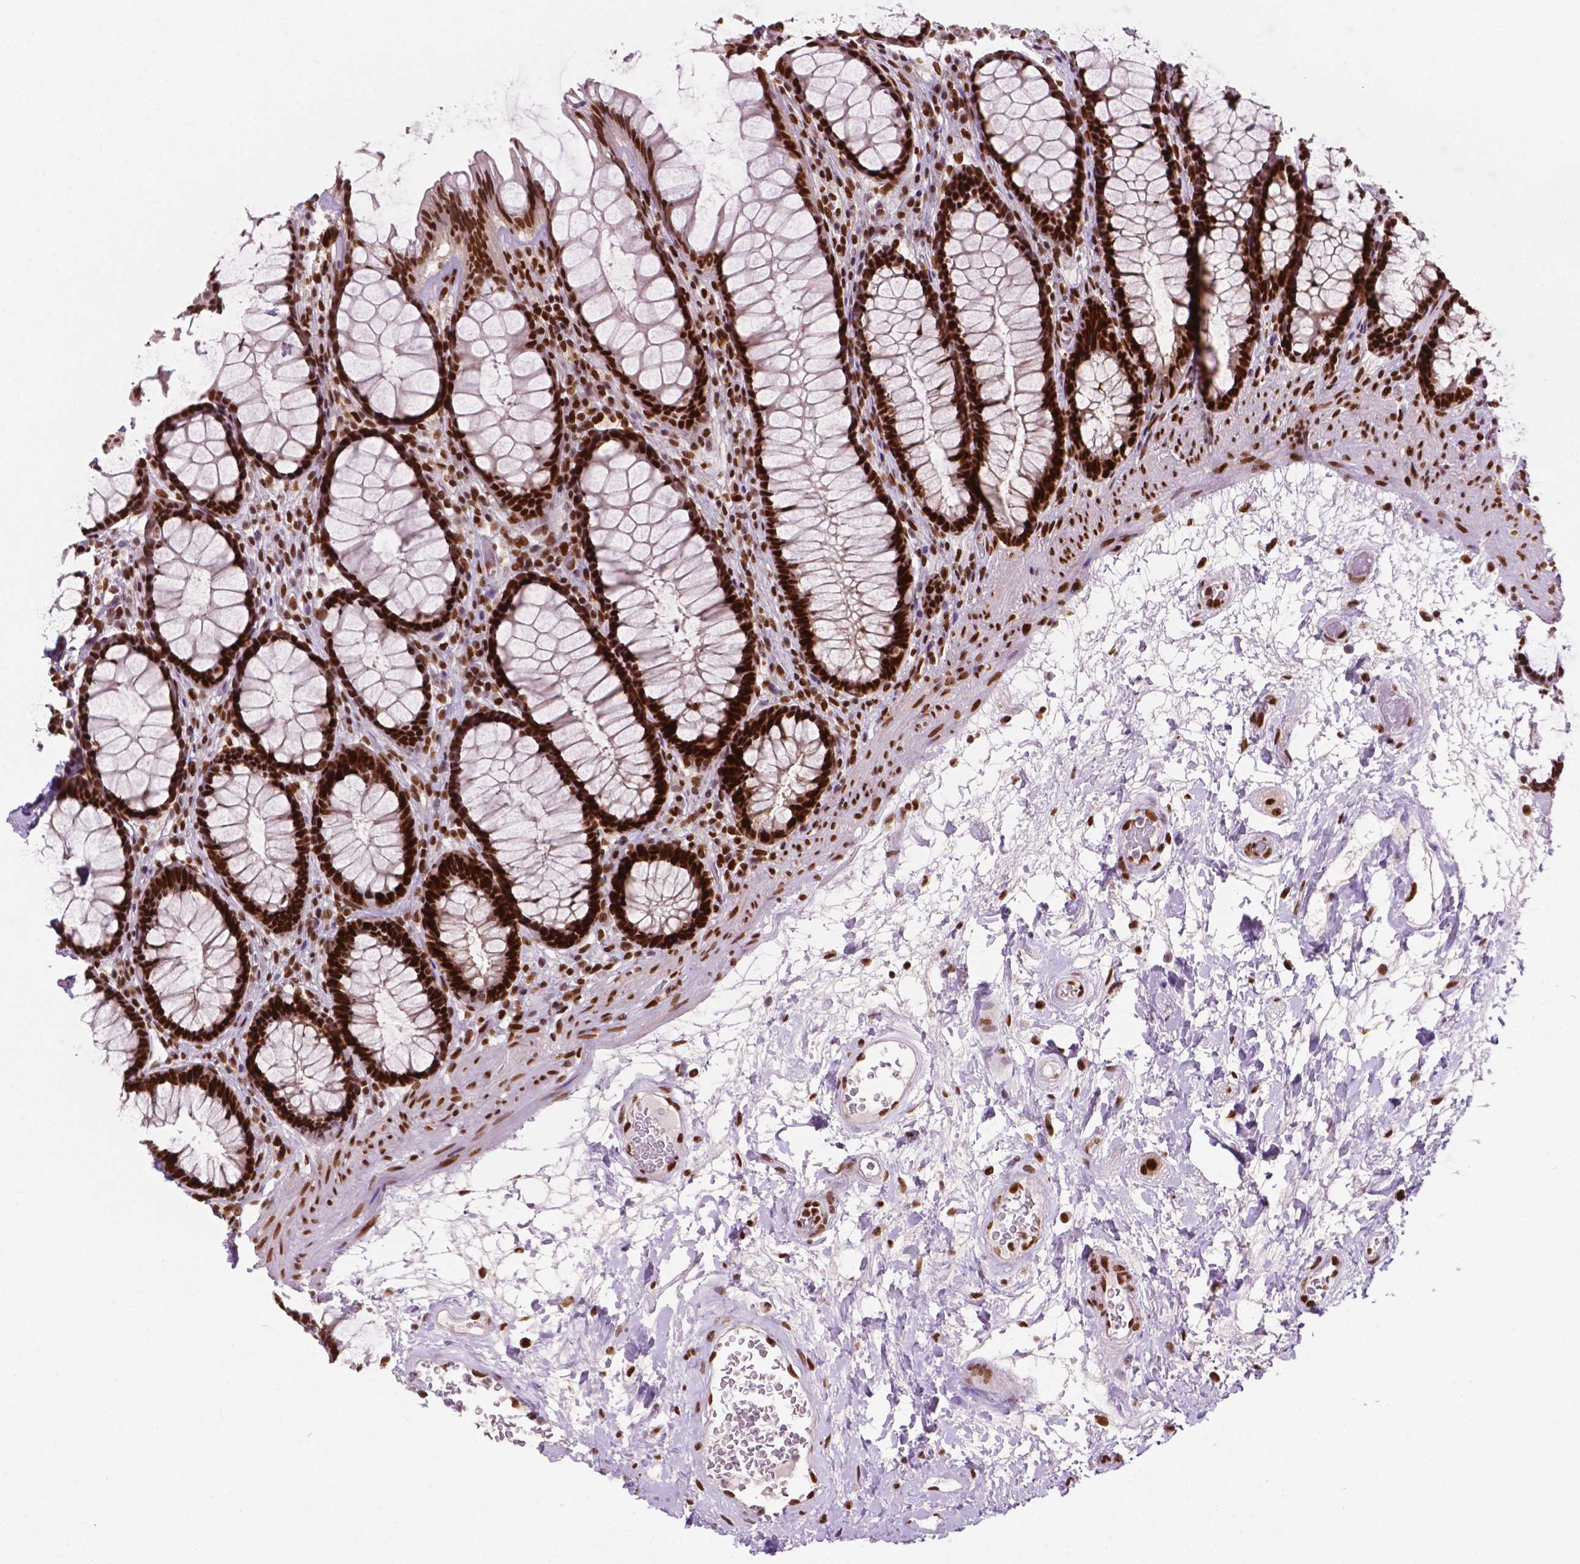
{"staining": {"intensity": "strong", "quantity": ">75%", "location": "nuclear"}, "tissue": "rectum", "cell_type": "Glandular cells", "image_type": "normal", "snomed": [{"axis": "morphology", "description": "Normal tissue, NOS"}, {"axis": "topography", "description": "Rectum"}], "caption": "Immunohistochemistry (IHC) (DAB) staining of normal human rectum shows strong nuclear protein expression in about >75% of glandular cells.", "gene": "MLH1", "patient": {"sex": "male", "age": 72}}